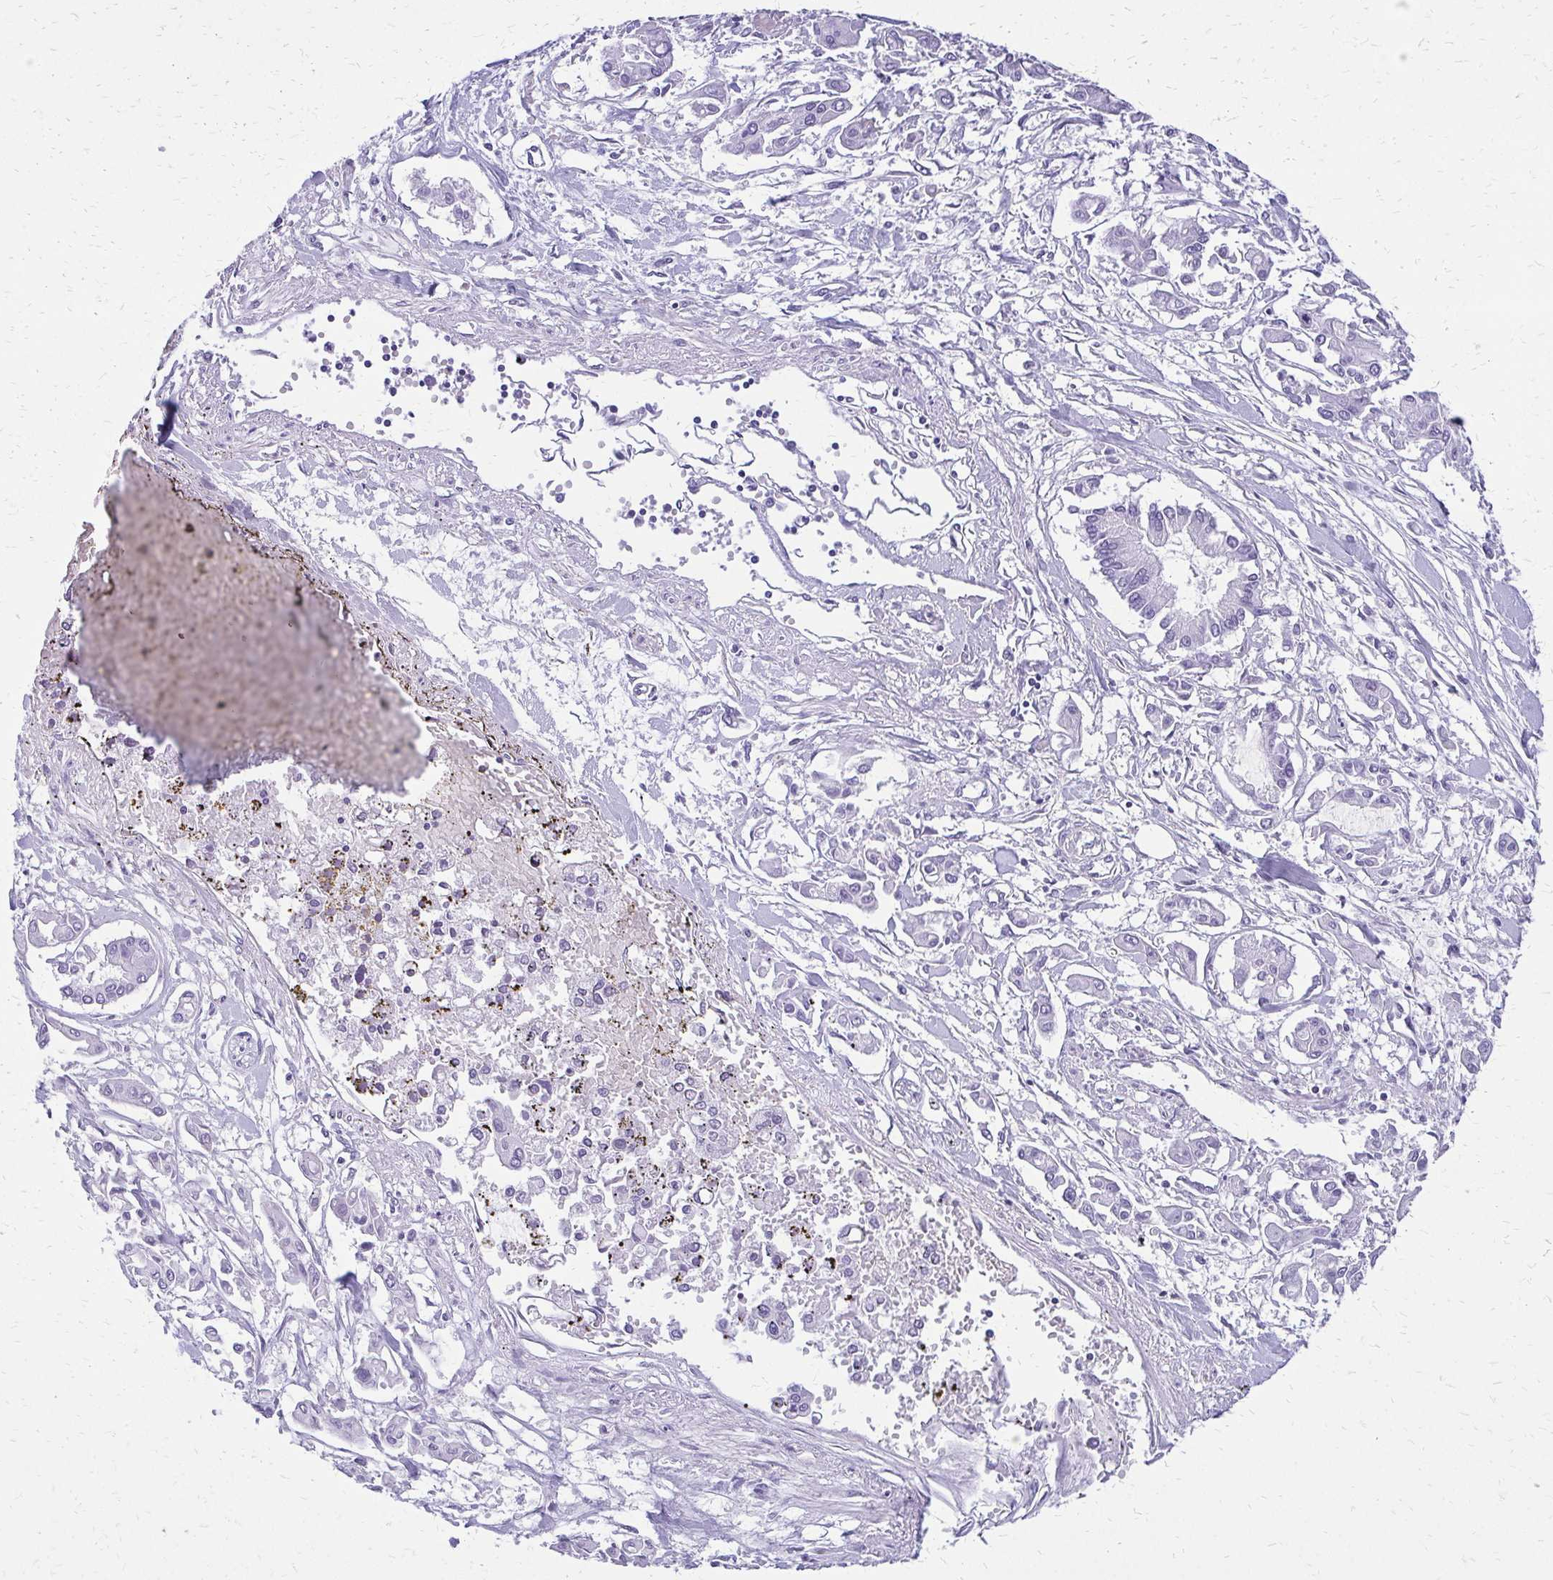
{"staining": {"intensity": "negative", "quantity": "none", "location": "none"}, "tissue": "pancreatic cancer", "cell_type": "Tumor cells", "image_type": "cancer", "snomed": [{"axis": "morphology", "description": "Adenocarcinoma, NOS"}, {"axis": "topography", "description": "Pancreas"}], "caption": "Tumor cells show no significant protein staining in pancreatic cancer.", "gene": "SLC32A1", "patient": {"sex": "male", "age": 61}}